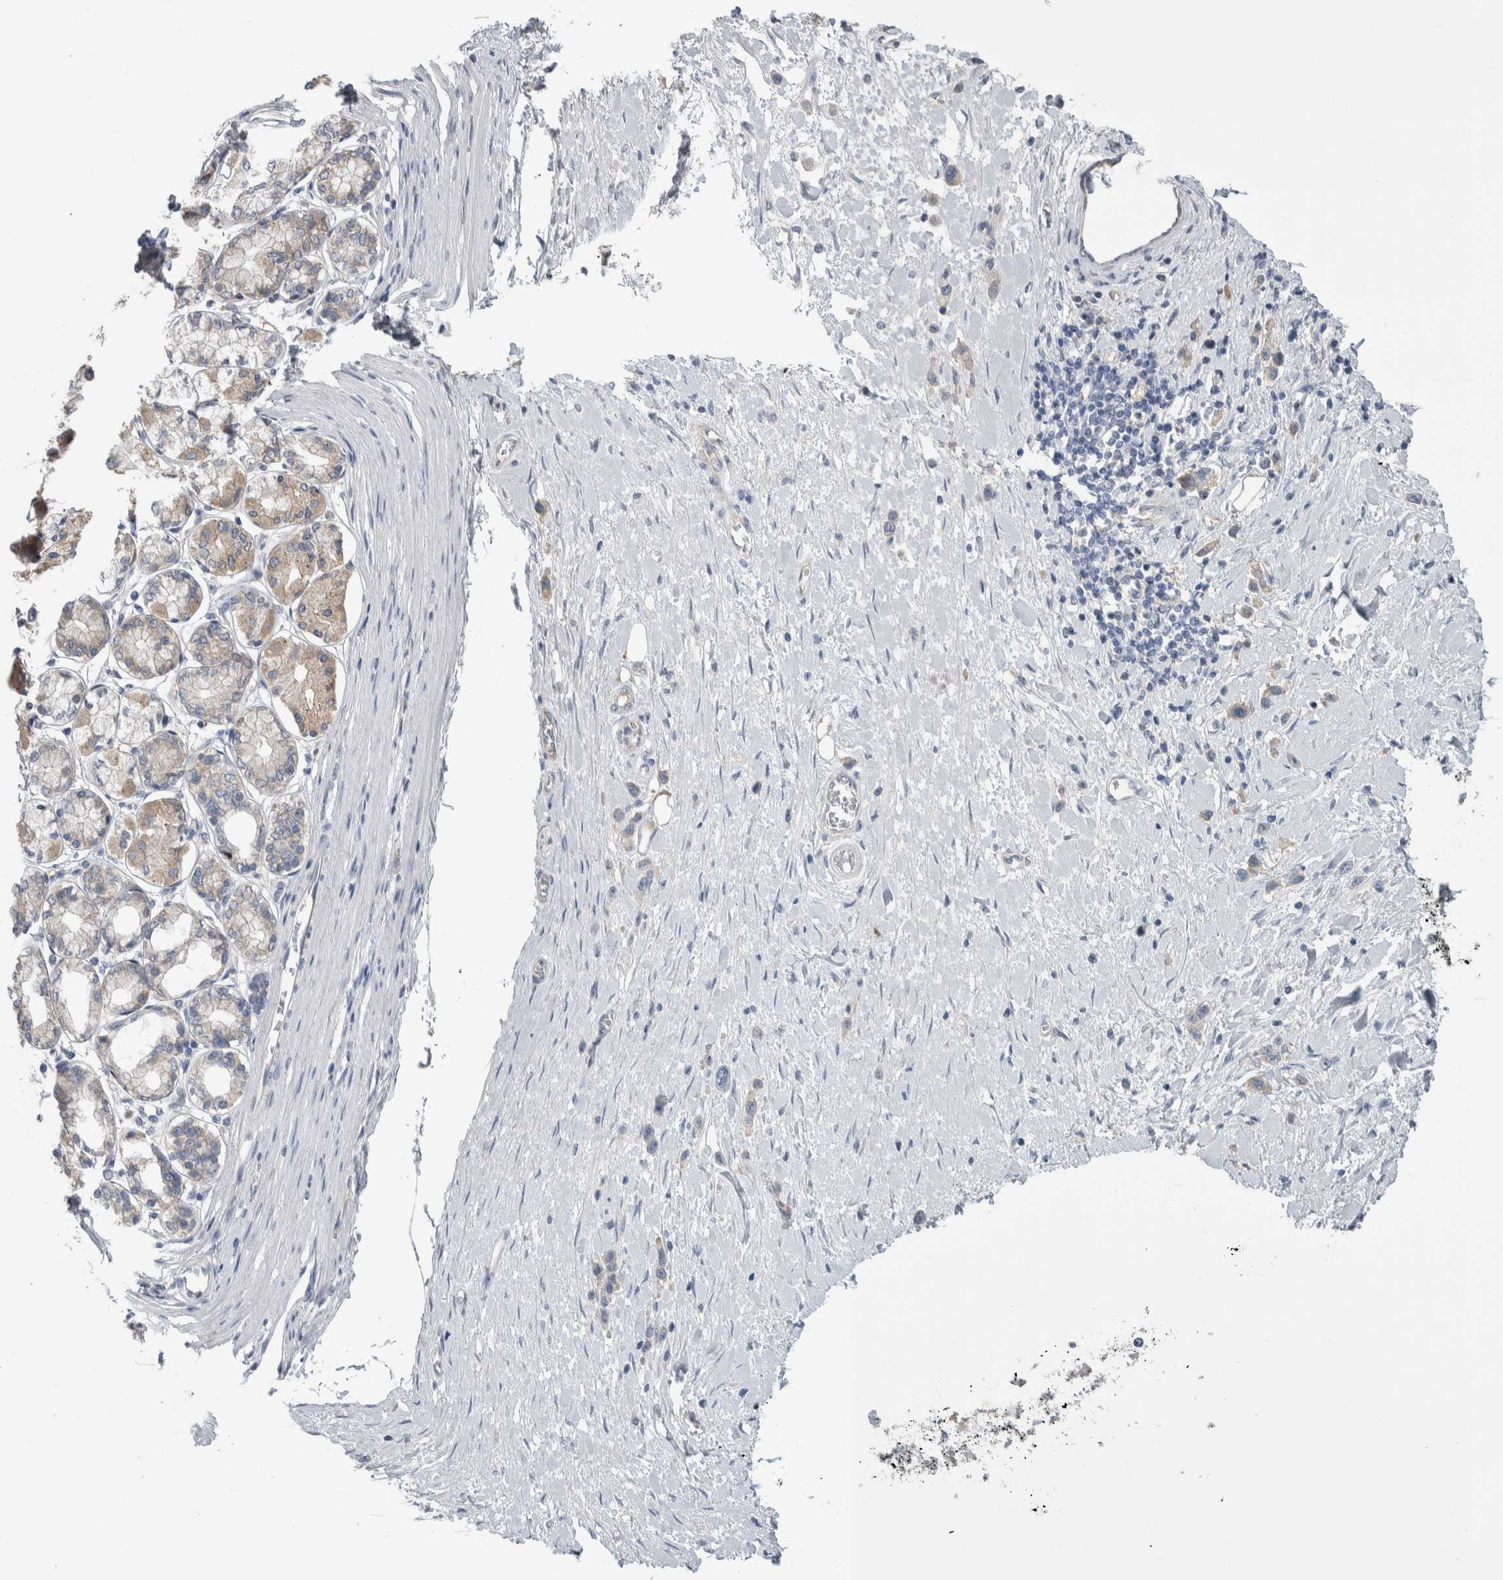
{"staining": {"intensity": "negative", "quantity": "none", "location": "none"}, "tissue": "stomach cancer", "cell_type": "Tumor cells", "image_type": "cancer", "snomed": [{"axis": "morphology", "description": "Adenocarcinoma, NOS"}, {"axis": "topography", "description": "Stomach"}], "caption": "Tumor cells show no significant protein expression in stomach cancer.", "gene": "GPHN", "patient": {"sex": "female", "age": 65}}